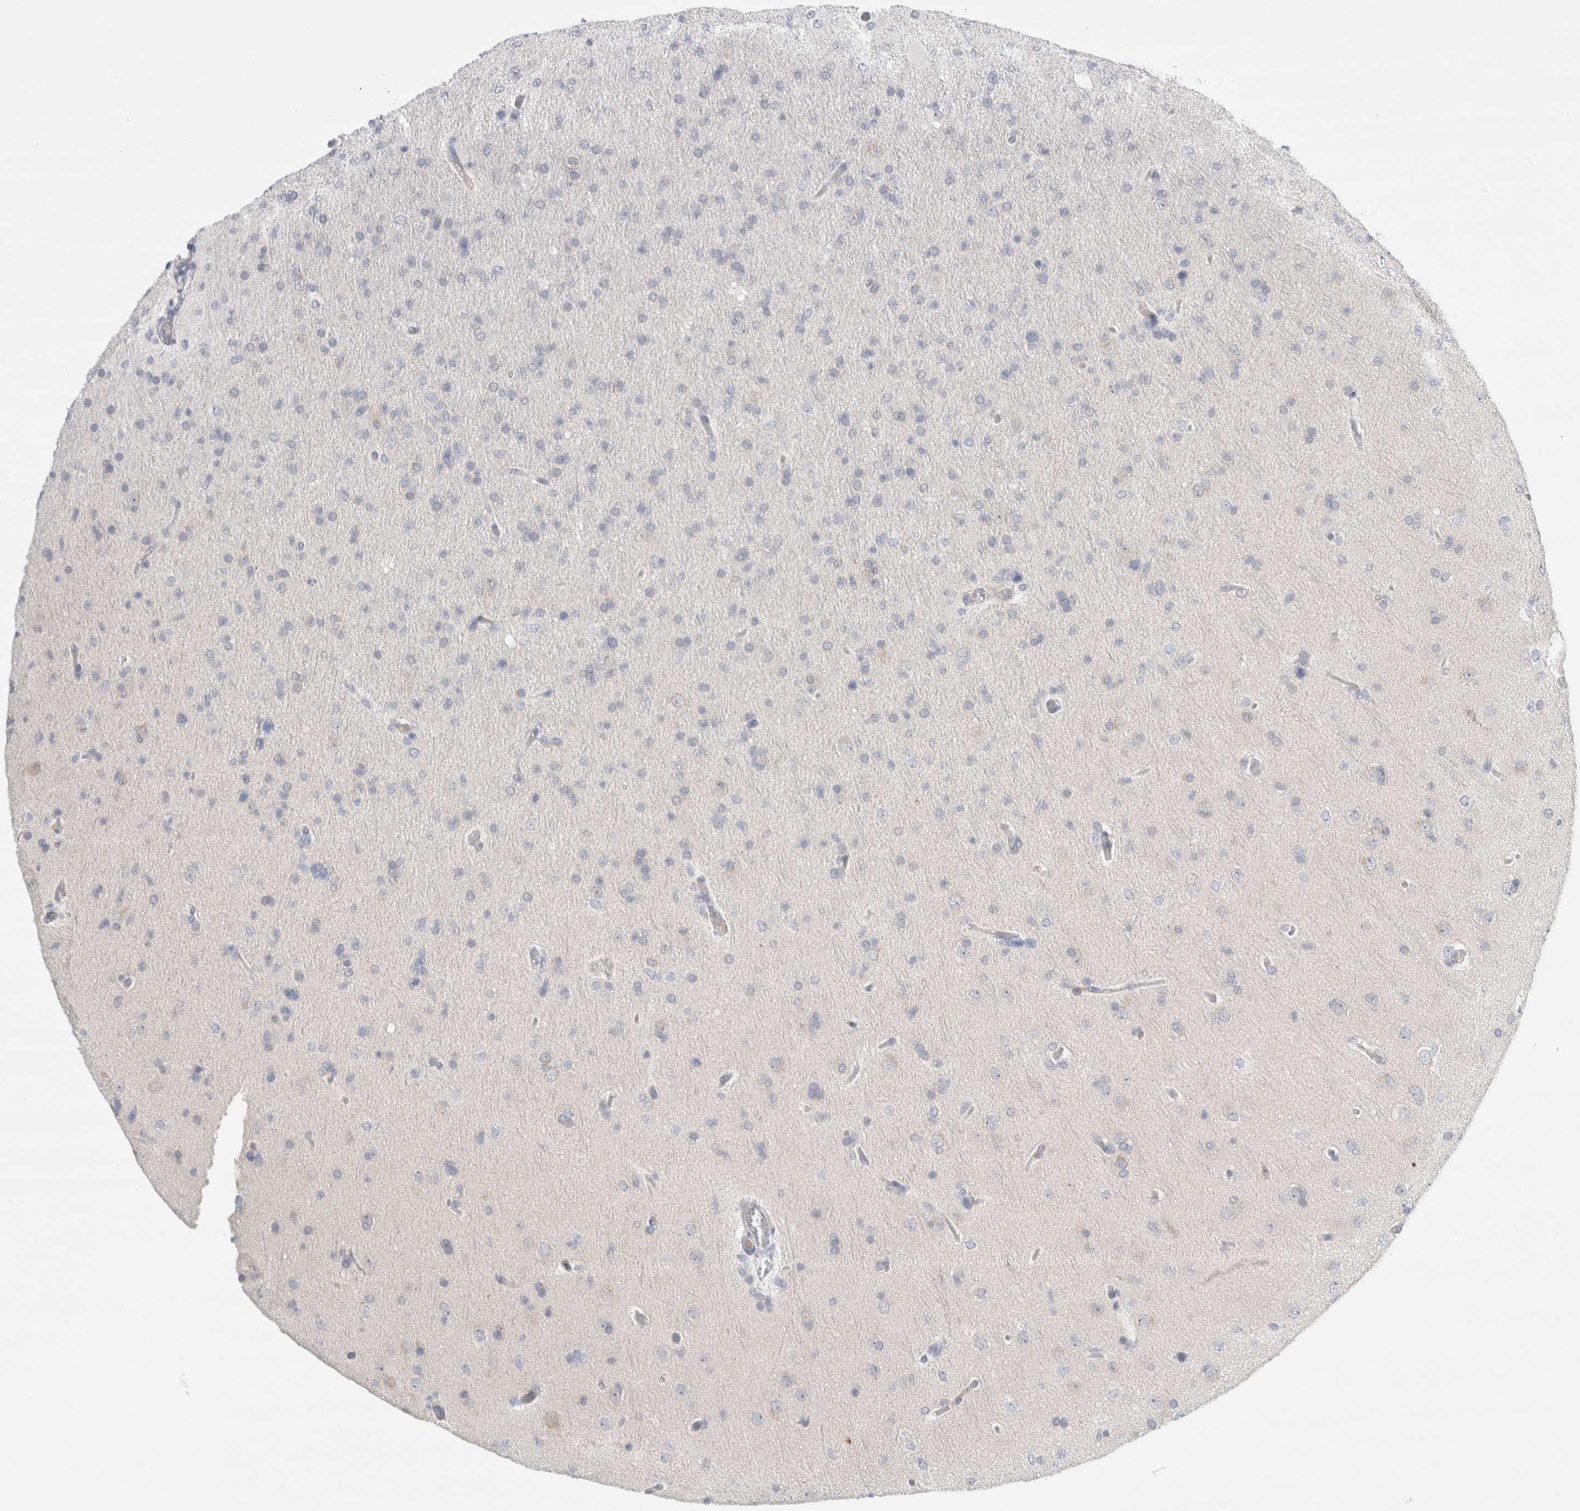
{"staining": {"intensity": "weak", "quantity": "<25%", "location": "cytoplasmic/membranous"}, "tissue": "glioma", "cell_type": "Tumor cells", "image_type": "cancer", "snomed": [{"axis": "morphology", "description": "Glioma, malignant, High grade"}, {"axis": "topography", "description": "Cerebral cortex"}], "caption": "A high-resolution micrograph shows immunohistochemistry (IHC) staining of glioma, which displays no significant expression in tumor cells. (Stains: DAB (3,3'-diaminobenzidine) IHC with hematoxylin counter stain, Microscopy: brightfield microscopy at high magnification).", "gene": "SLC22A12", "patient": {"sex": "female", "age": 36}}